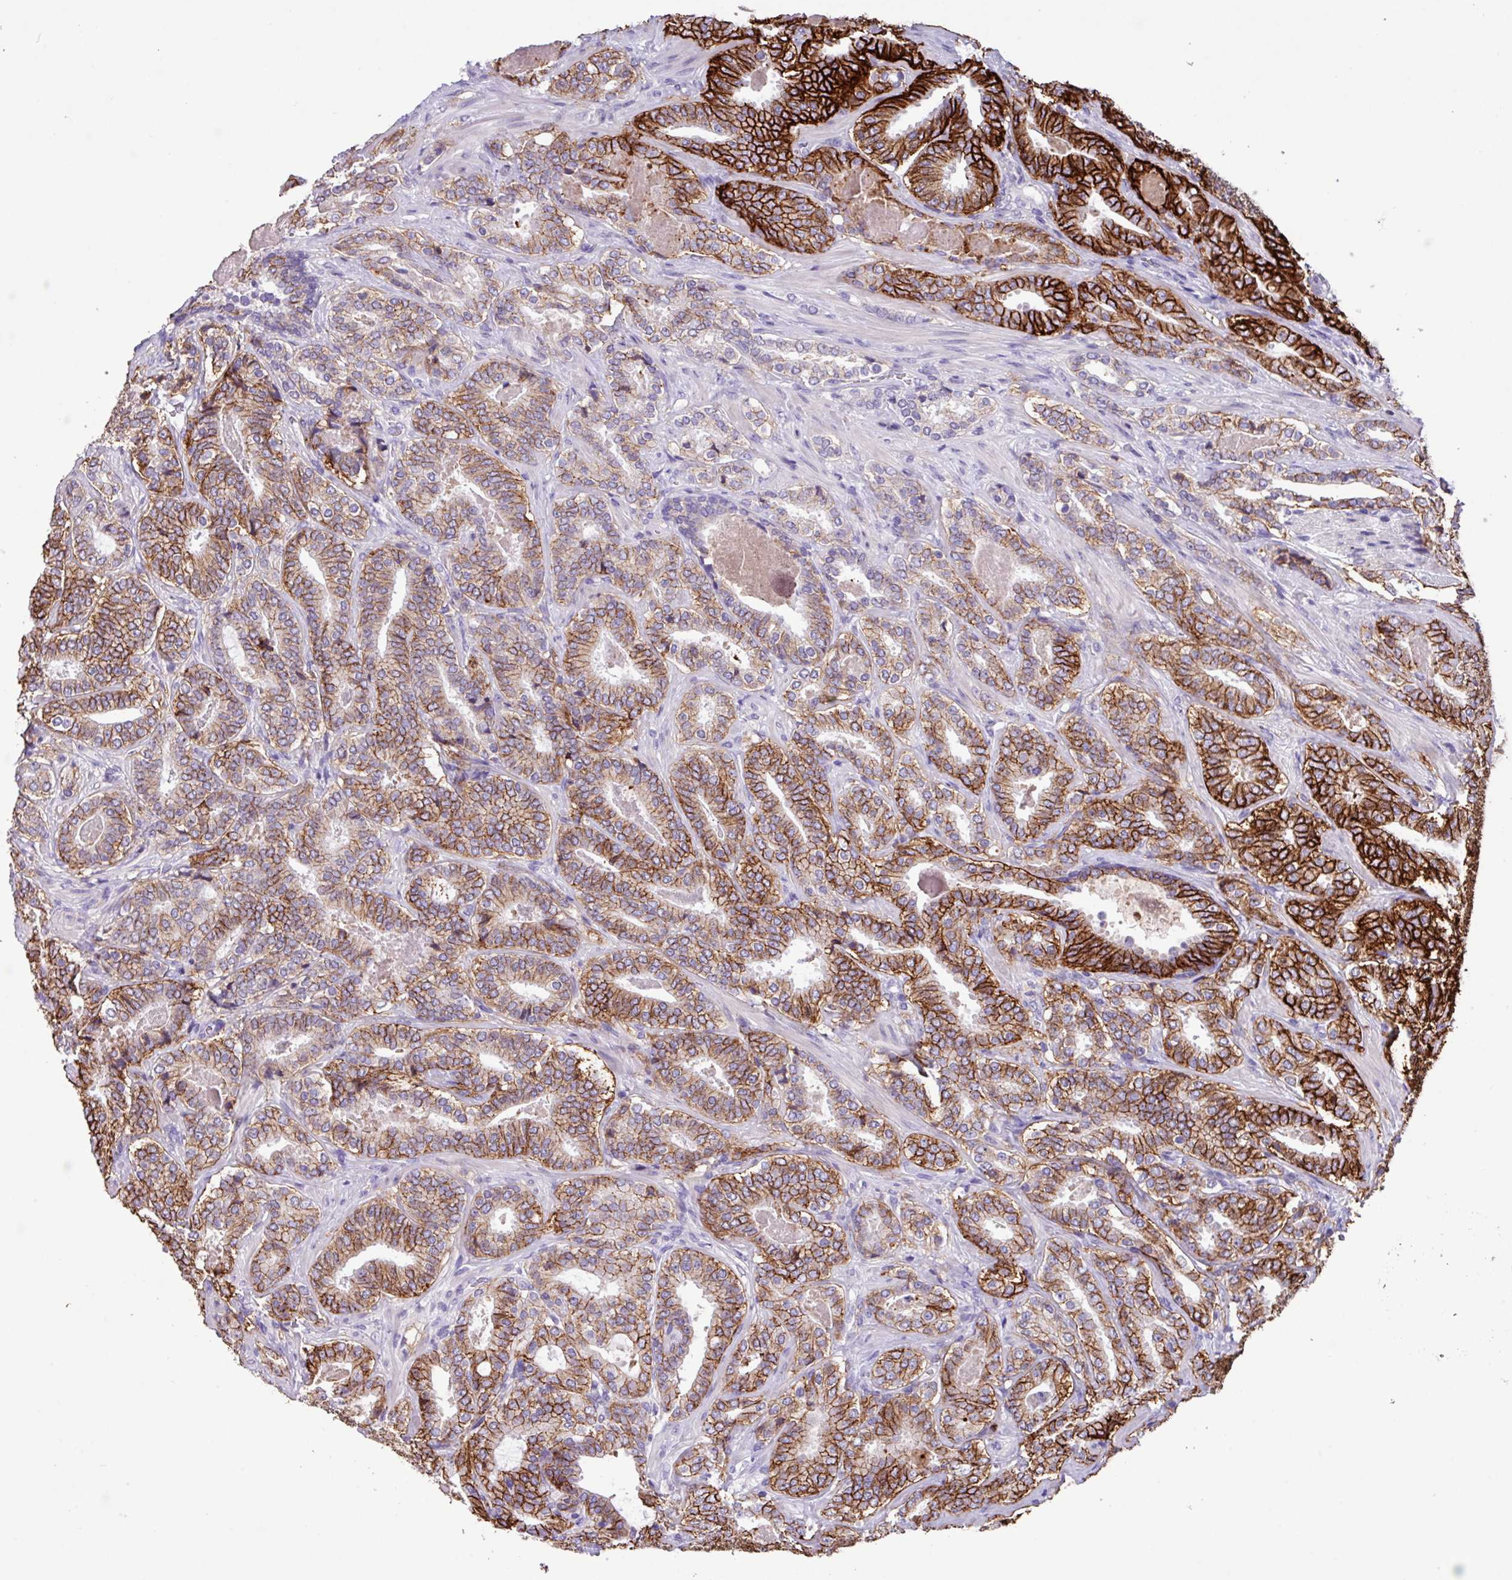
{"staining": {"intensity": "strong", "quantity": ">75%", "location": "cytoplasmic/membranous"}, "tissue": "prostate cancer", "cell_type": "Tumor cells", "image_type": "cancer", "snomed": [{"axis": "morphology", "description": "Adenocarcinoma, High grade"}, {"axis": "topography", "description": "Prostate"}], "caption": "IHC of prostate cancer (adenocarcinoma (high-grade)) demonstrates high levels of strong cytoplasmic/membranous staining in approximately >75% of tumor cells. The staining was performed using DAB (3,3'-diaminobenzidine) to visualize the protein expression in brown, while the nuclei were stained in blue with hematoxylin (Magnification: 20x).", "gene": "EPCAM", "patient": {"sex": "male", "age": 65}}